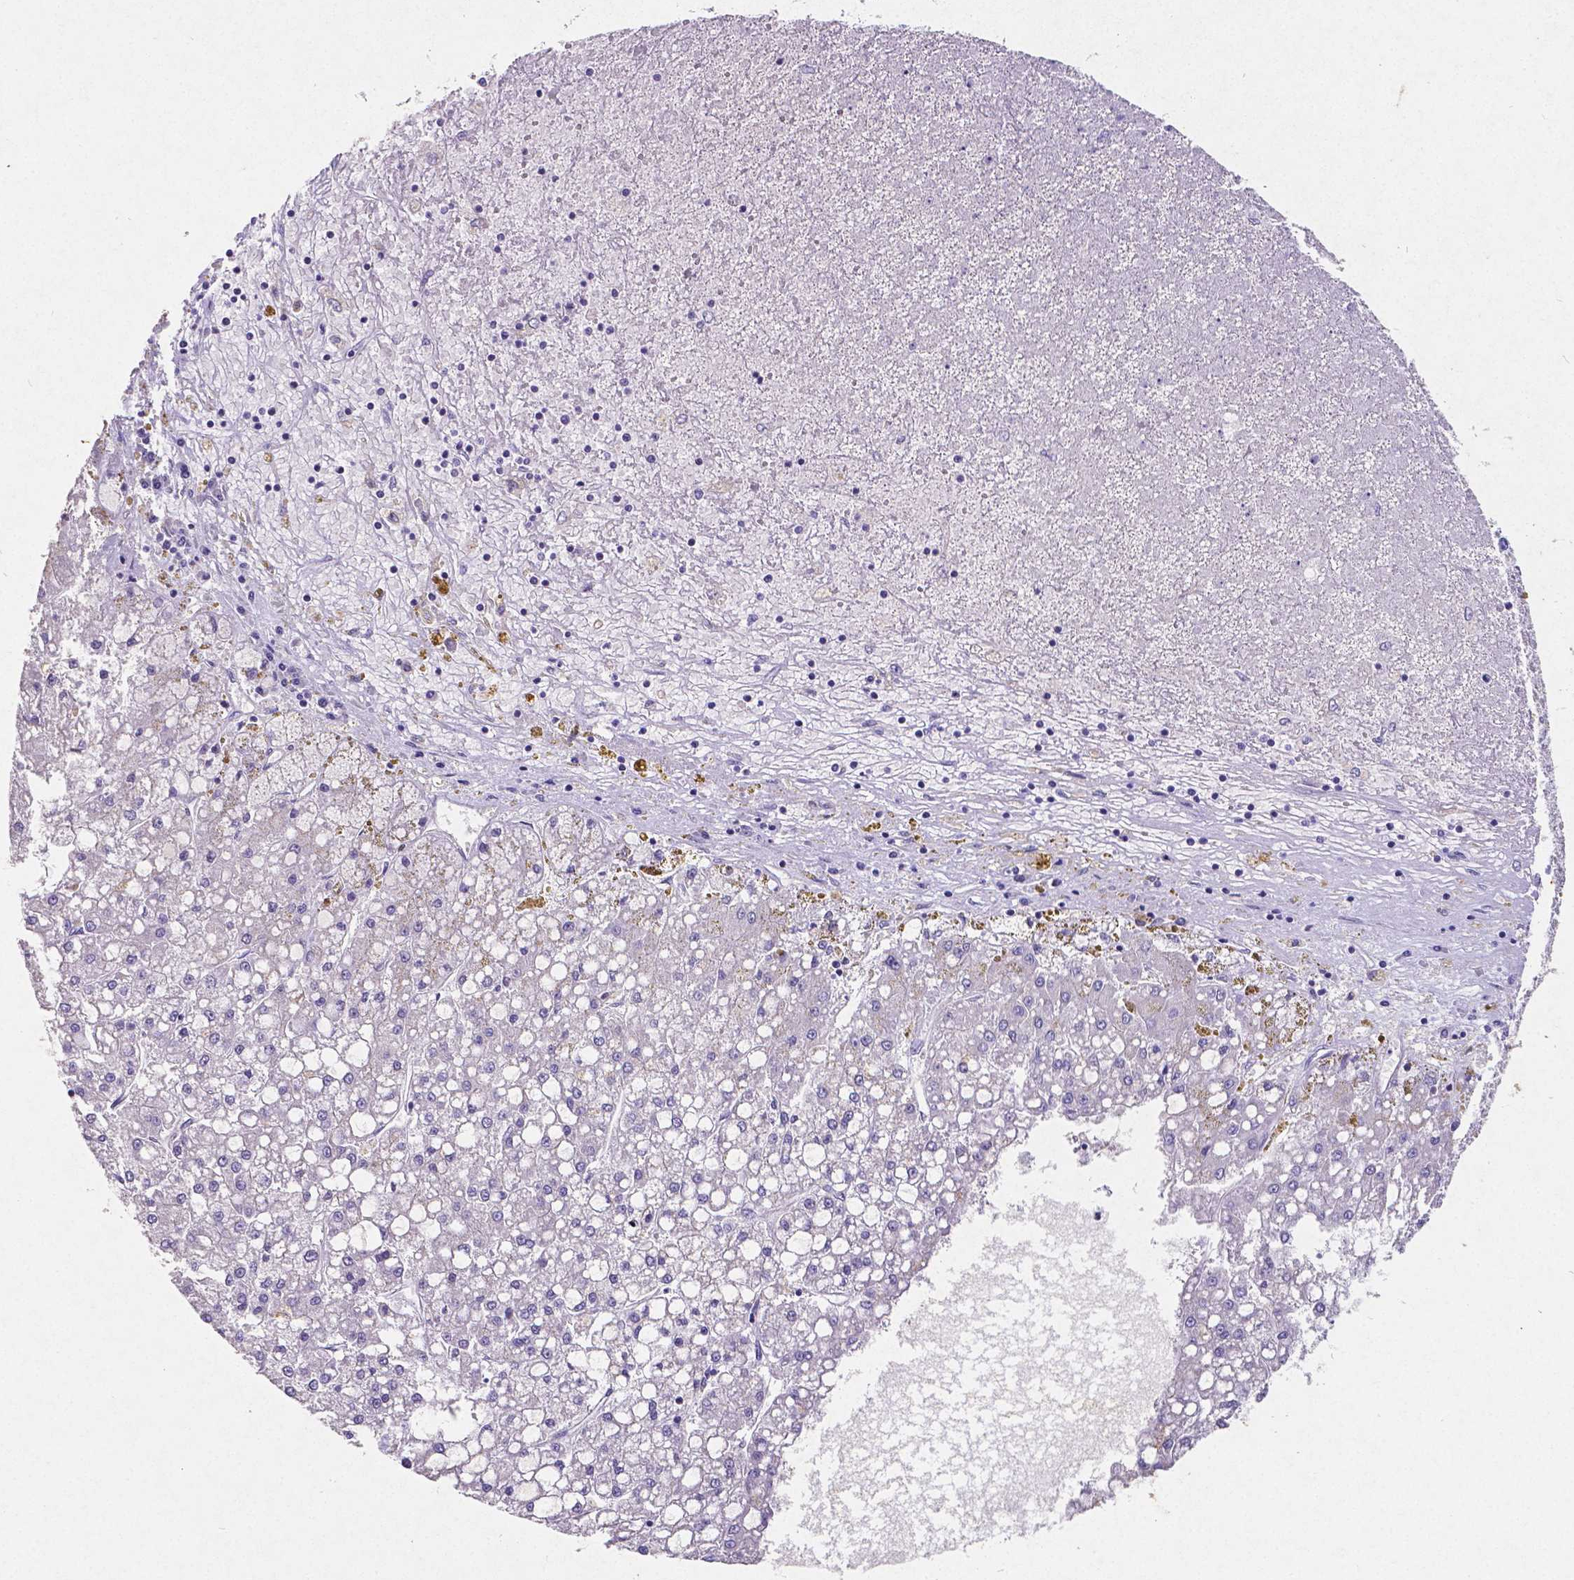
{"staining": {"intensity": "negative", "quantity": "none", "location": "none"}, "tissue": "liver cancer", "cell_type": "Tumor cells", "image_type": "cancer", "snomed": [{"axis": "morphology", "description": "Carcinoma, Hepatocellular, NOS"}, {"axis": "topography", "description": "Liver"}], "caption": "The photomicrograph displays no staining of tumor cells in liver hepatocellular carcinoma.", "gene": "SATB2", "patient": {"sex": "male", "age": 67}}